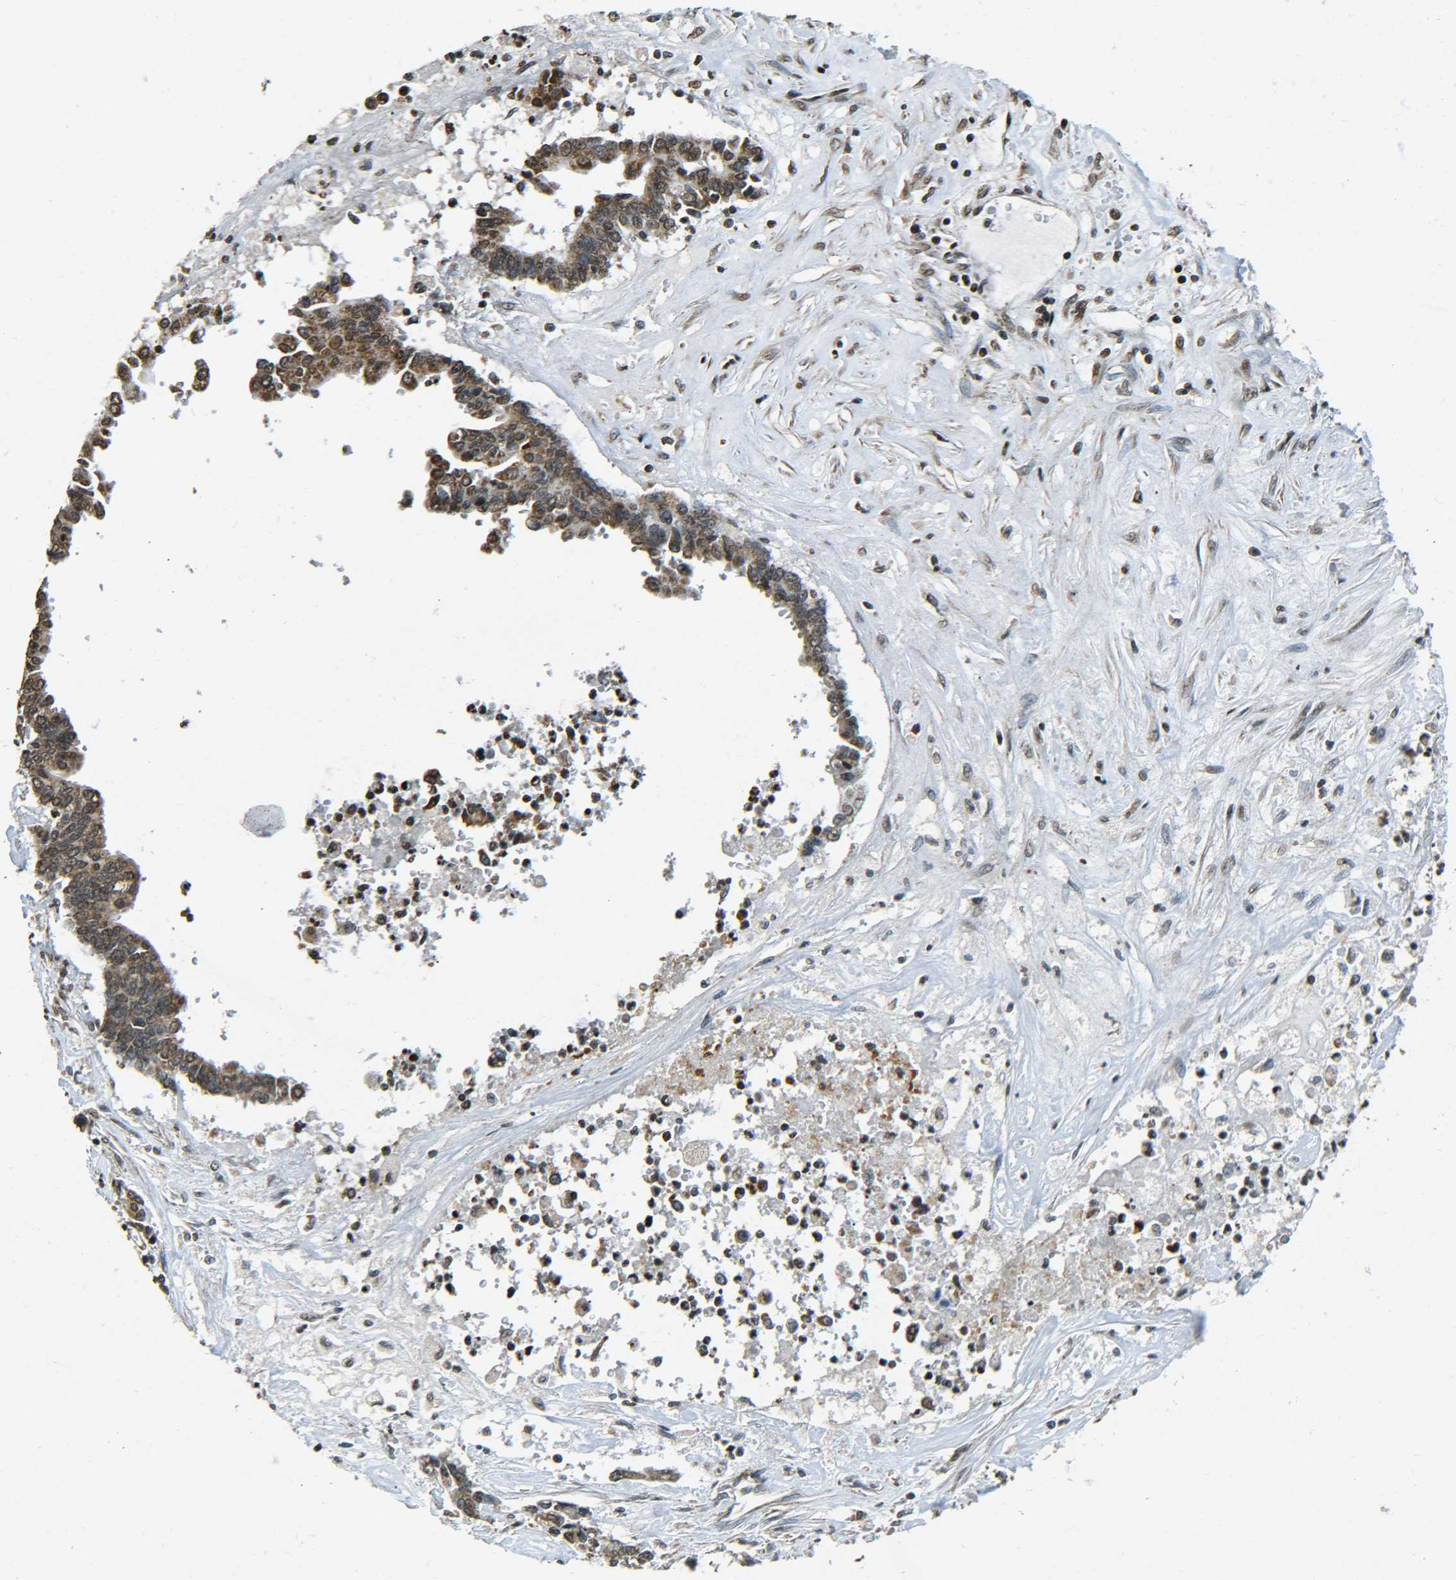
{"staining": {"intensity": "moderate", "quantity": ">75%", "location": "cytoplasmic/membranous,nuclear"}, "tissue": "liver cancer", "cell_type": "Tumor cells", "image_type": "cancer", "snomed": [{"axis": "morphology", "description": "Cholangiocarcinoma"}, {"axis": "topography", "description": "Liver"}], "caption": "Tumor cells exhibit moderate cytoplasmic/membranous and nuclear staining in about >75% of cells in liver cancer. Nuclei are stained in blue.", "gene": "NEUROG2", "patient": {"sex": "male", "age": 57}}